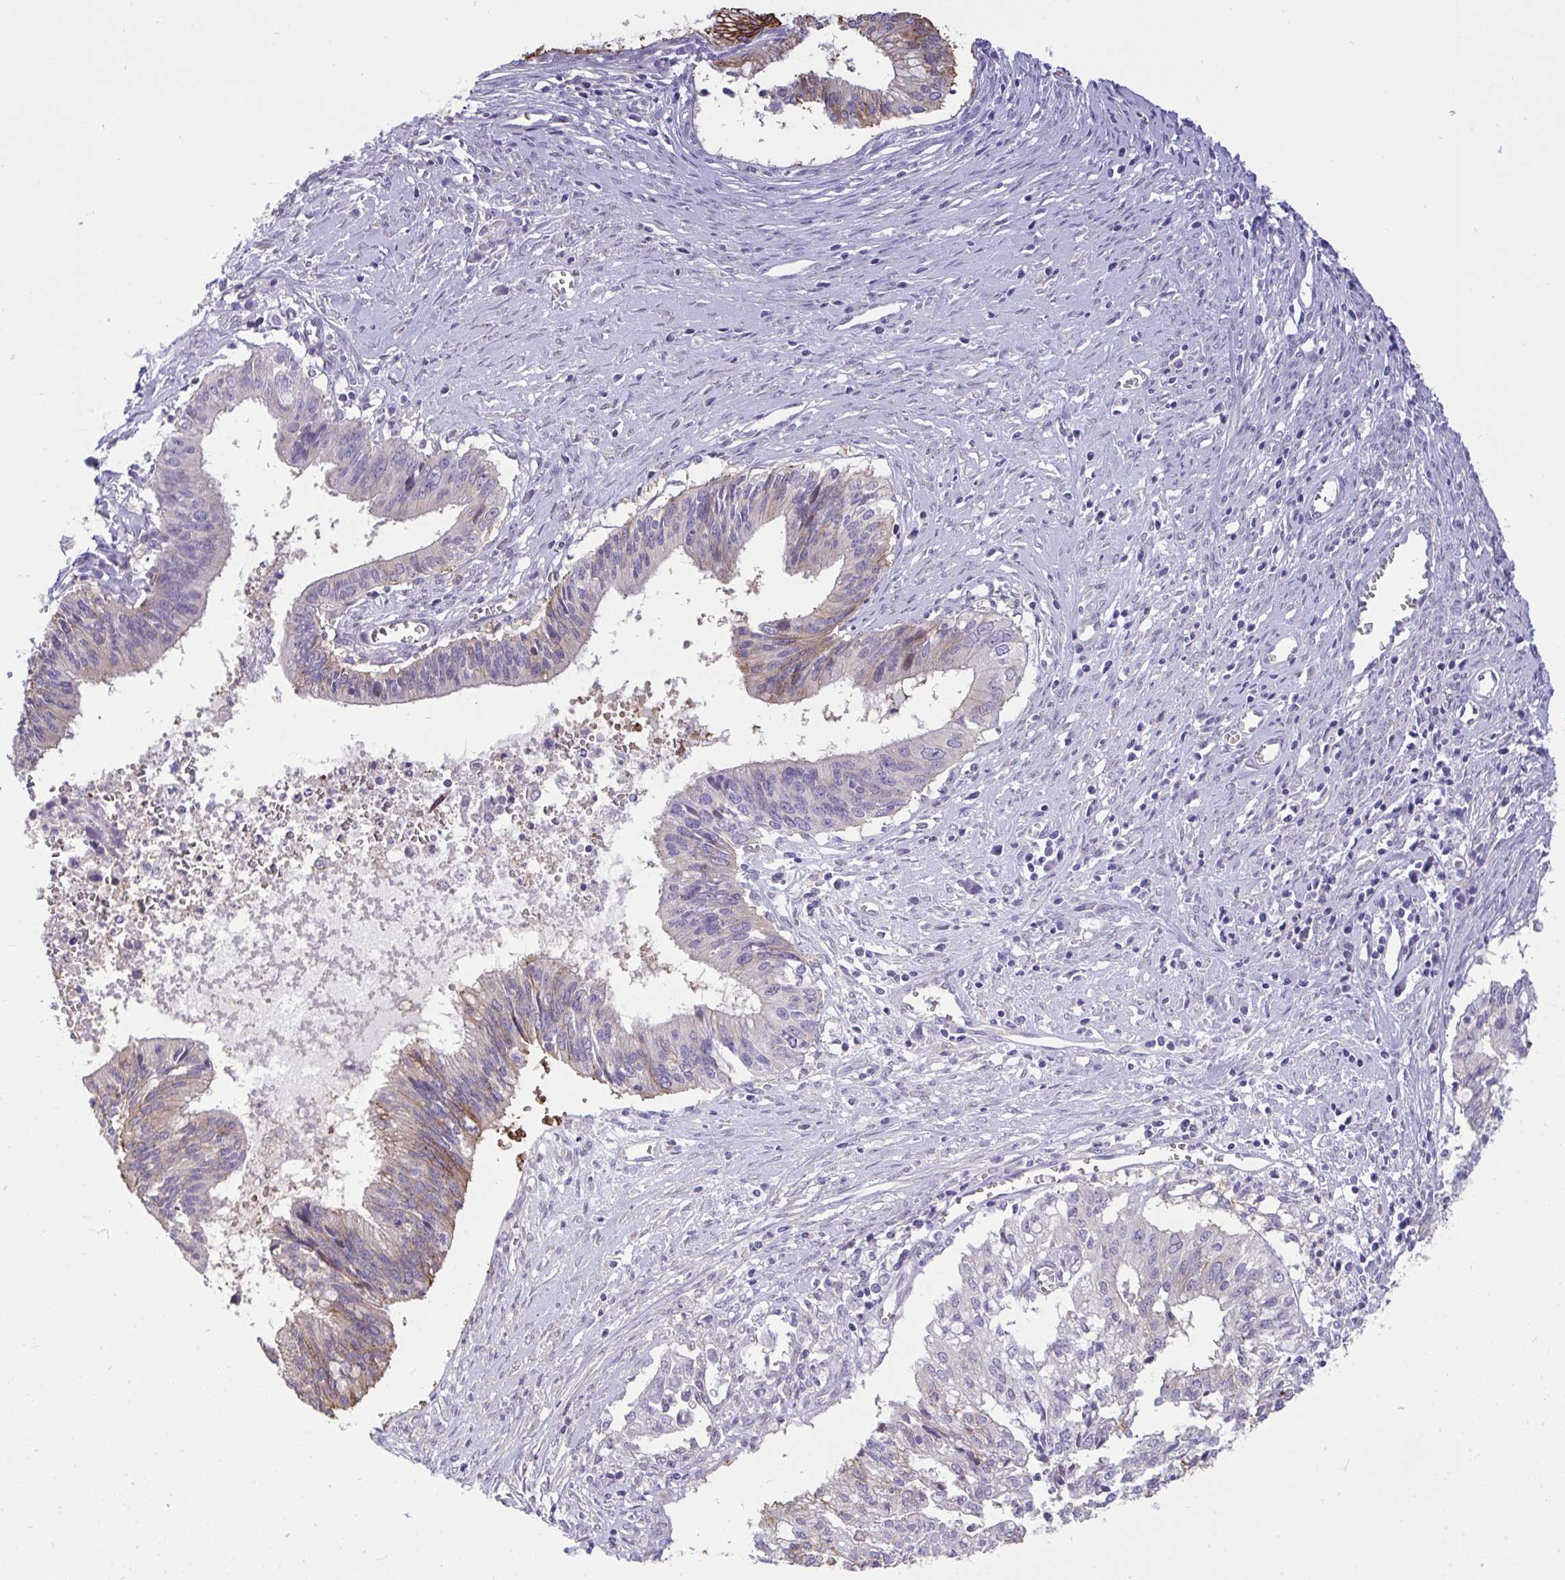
{"staining": {"intensity": "weak", "quantity": "<25%", "location": "cytoplasmic/membranous"}, "tissue": "cervical cancer", "cell_type": "Tumor cells", "image_type": "cancer", "snomed": [{"axis": "morphology", "description": "Adenocarcinoma, NOS"}, {"axis": "topography", "description": "Cervix"}], "caption": "The IHC micrograph has no significant positivity in tumor cells of adenocarcinoma (cervical) tissue. The staining is performed using DAB (3,3'-diaminobenzidine) brown chromogen with nuclei counter-stained in using hematoxylin.", "gene": "VGLL3", "patient": {"sex": "female", "age": 44}}